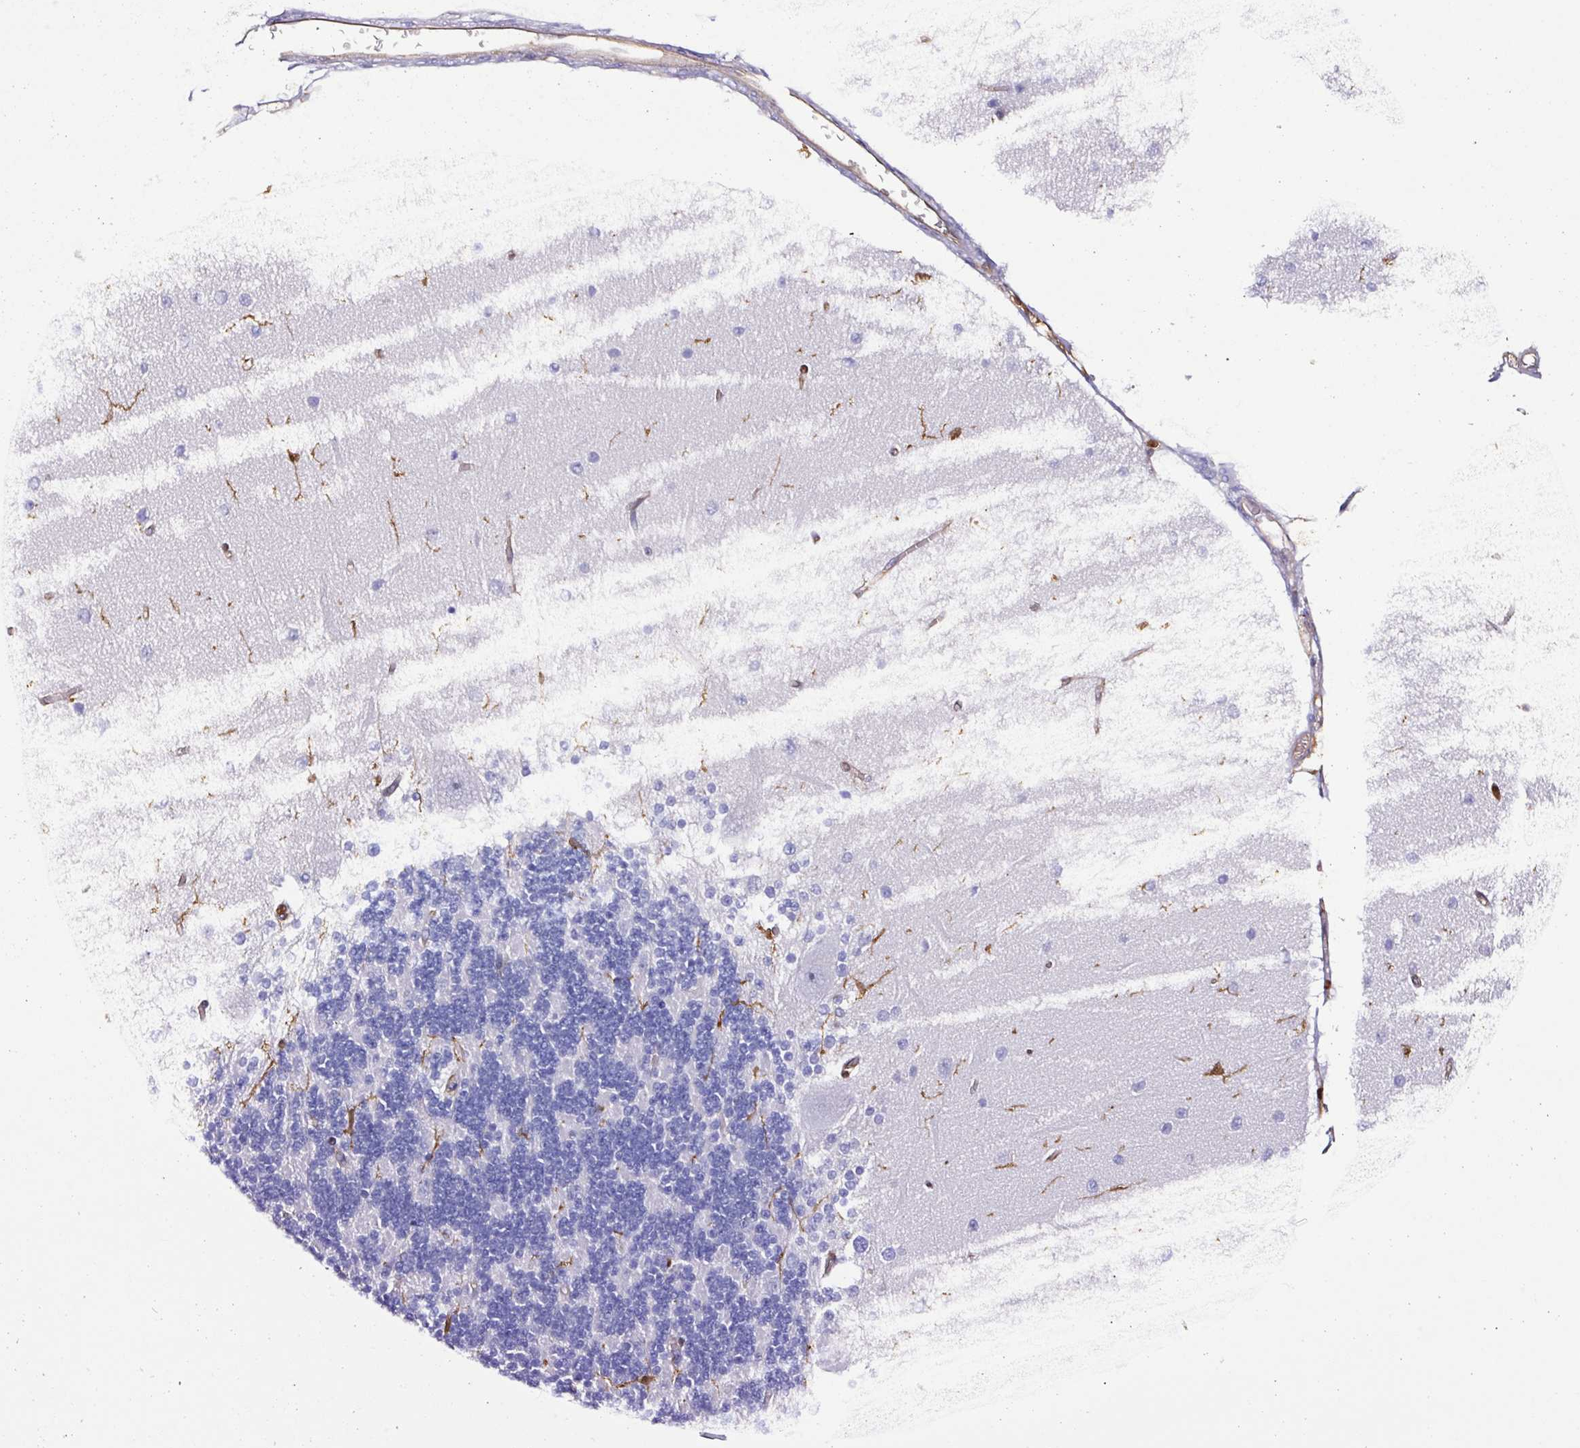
{"staining": {"intensity": "negative", "quantity": "none", "location": "none"}, "tissue": "cerebellum", "cell_type": "Cells in granular layer", "image_type": "normal", "snomed": [{"axis": "morphology", "description": "Normal tissue, NOS"}, {"axis": "topography", "description": "Cerebellum"}], "caption": "A histopathology image of human cerebellum is negative for staining in cells in granular layer. (Brightfield microscopy of DAB (3,3'-diaminobenzidine) immunohistochemistry at high magnification).", "gene": "ARHGDIB", "patient": {"sex": "female", "age": 54}}